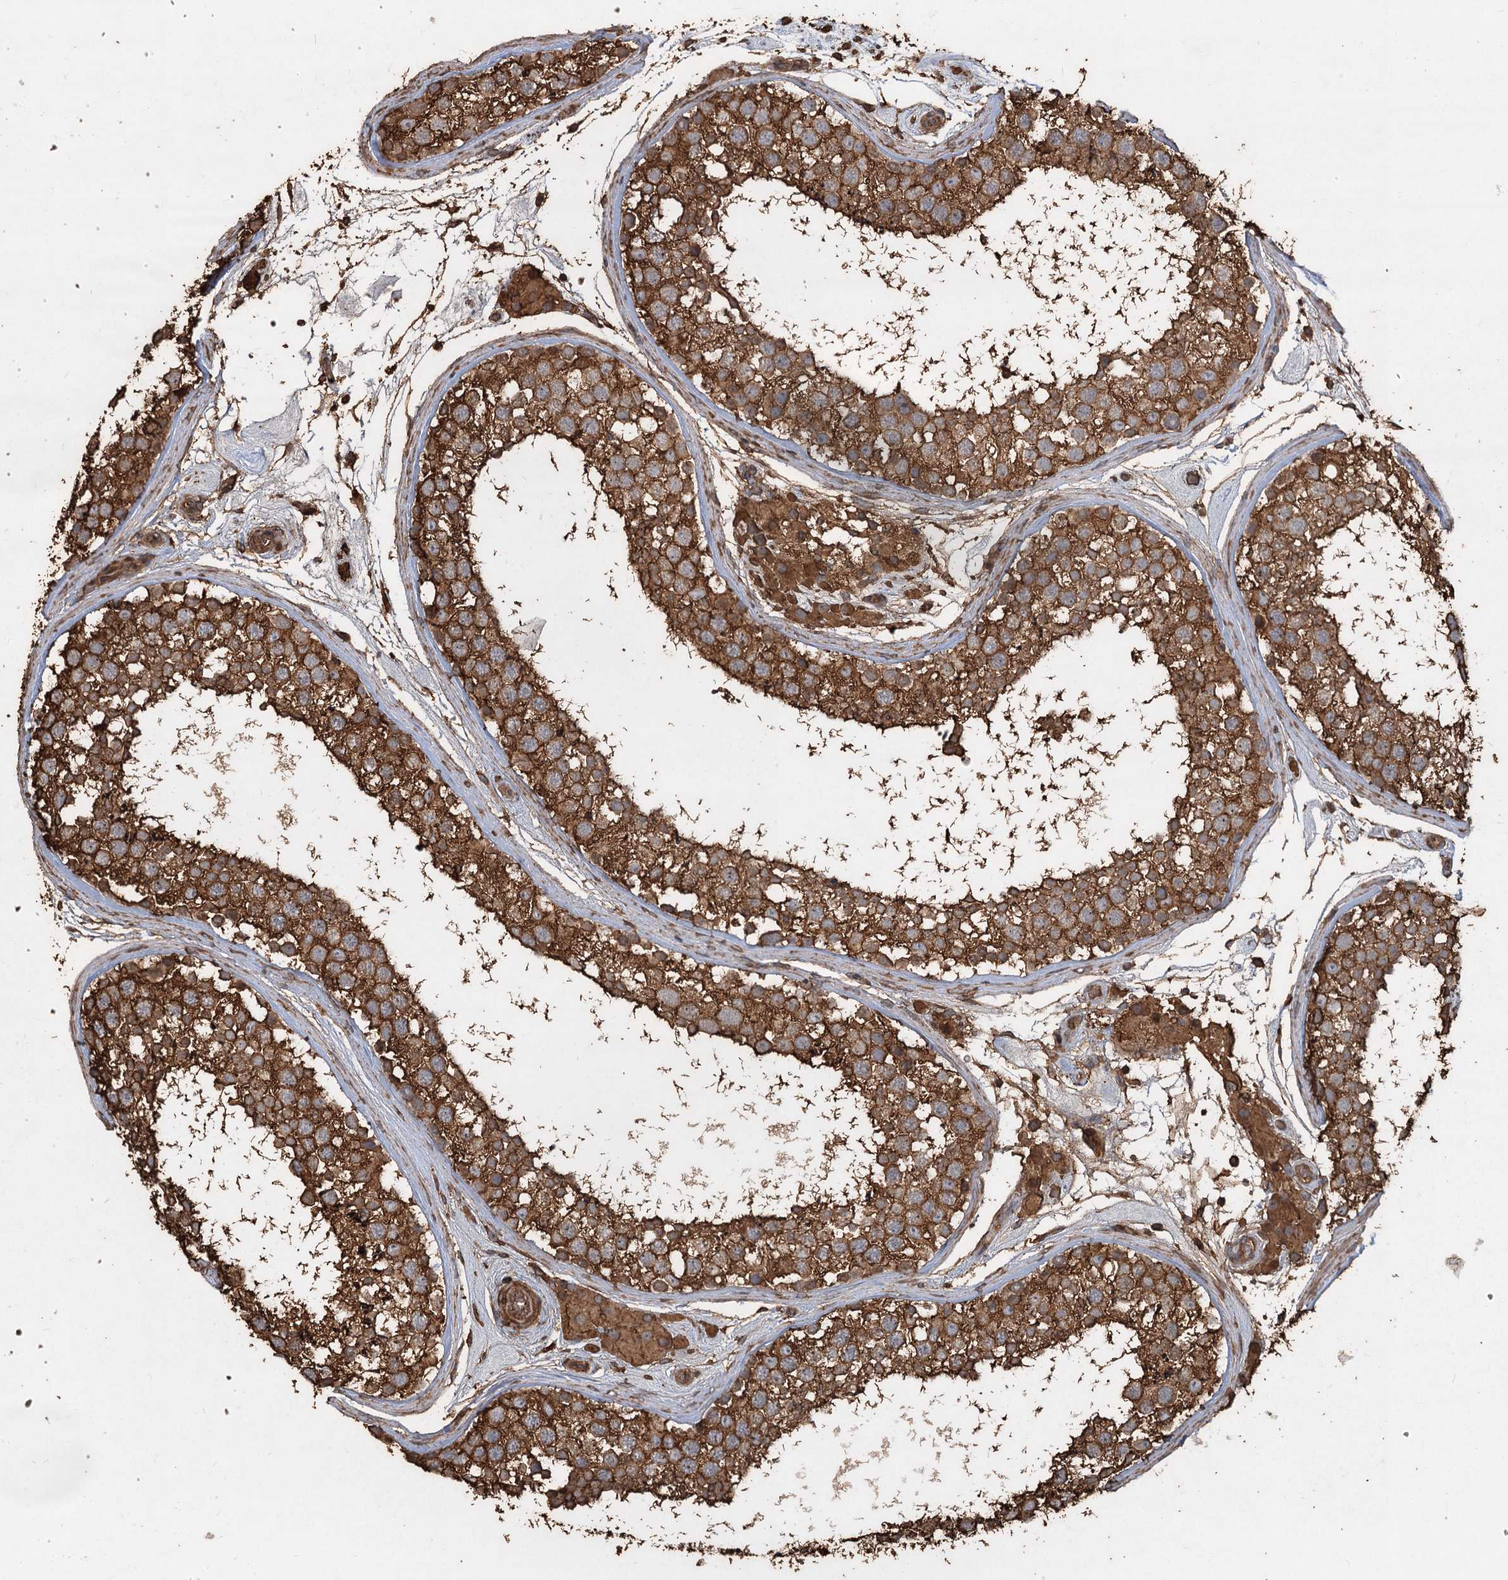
{"staining": {"intensity": "strong", "quantity": ">75%", "location": "cytoplasmic/membranous"}, "tissue": "testis", "cell_type": "Cells in seminiferous ducts", "image_type": "normal", "snomed": [{"axis": "morphology", "description": "Normal tissue, NOS"}, {"axis": "topography", "description": "Testis"}], "caption": "A high amount of strong cytoplasmic/membranous staining is seen in approximately >75% of cells in seminiferous ducts in benign testis.", "gene": "PIK3C2A", "patient": {"sex": "male", "age": 46}}